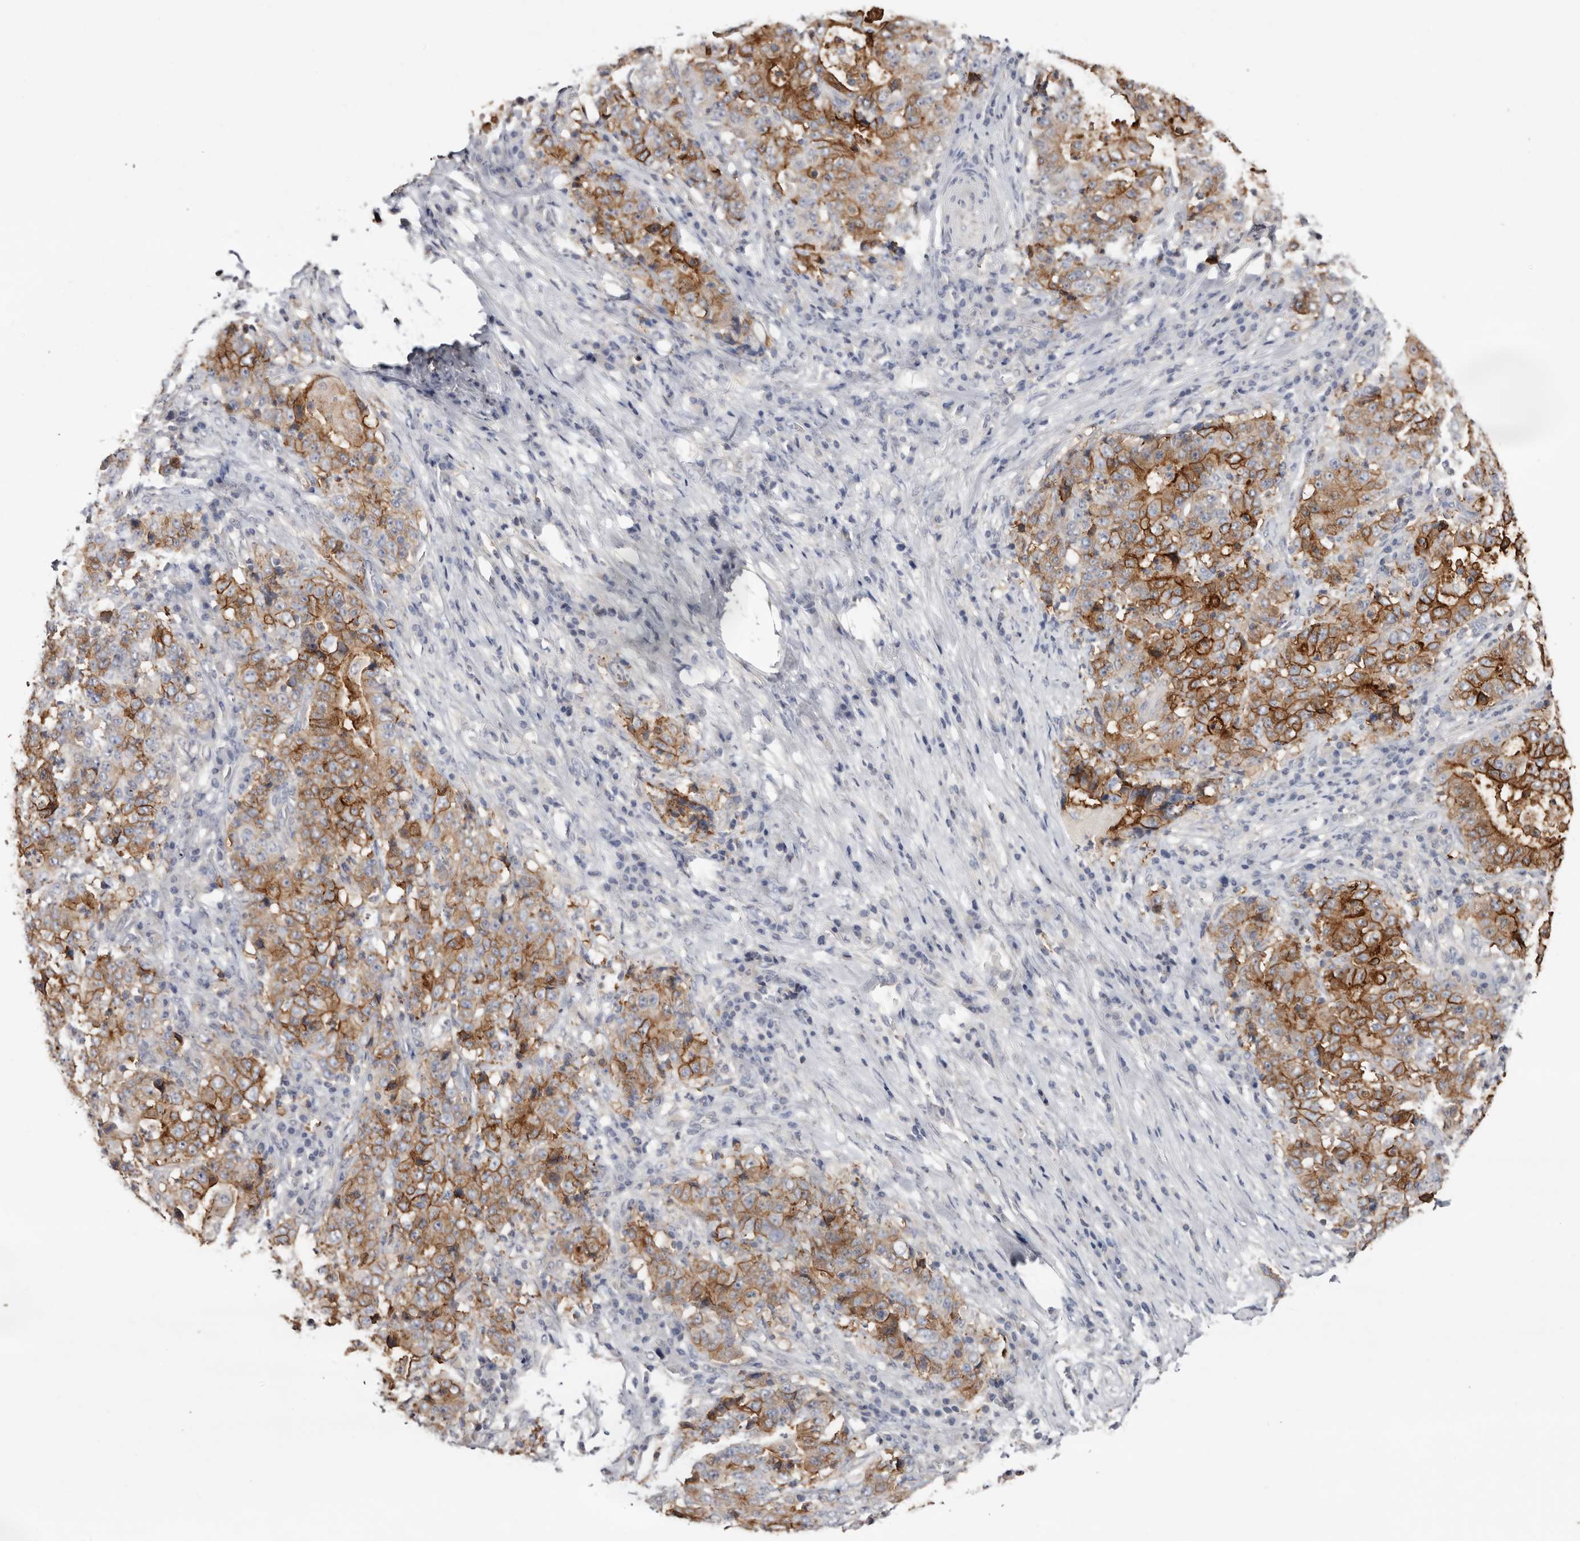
{"staining": {"intensity": "strong", "quantity": "25%-75%", "location": "cytoplasmic/membranous"}, "tissue": "stomach cancer", "cell_type": "Tumor cells", "image_type": "cancer", "snomed": [{"axis": "morphology", "description": "Normal tissue, NOS"}, {"axis": "morphology", "description": "Adenocarcinoma, NOS"}, {"axis": "topography", "description": "Stomach, upper"}, {"axis": "topography", "description": "Stomach"}], "caption": "There is high levels of strong cytoplasmic/membranous positivity in tumor cells of stomach cancer, as demonstrated by immunohistochemical staining (brown color).", "gene": "S100A14", "patient": {"sex": "male", "age": 59}}